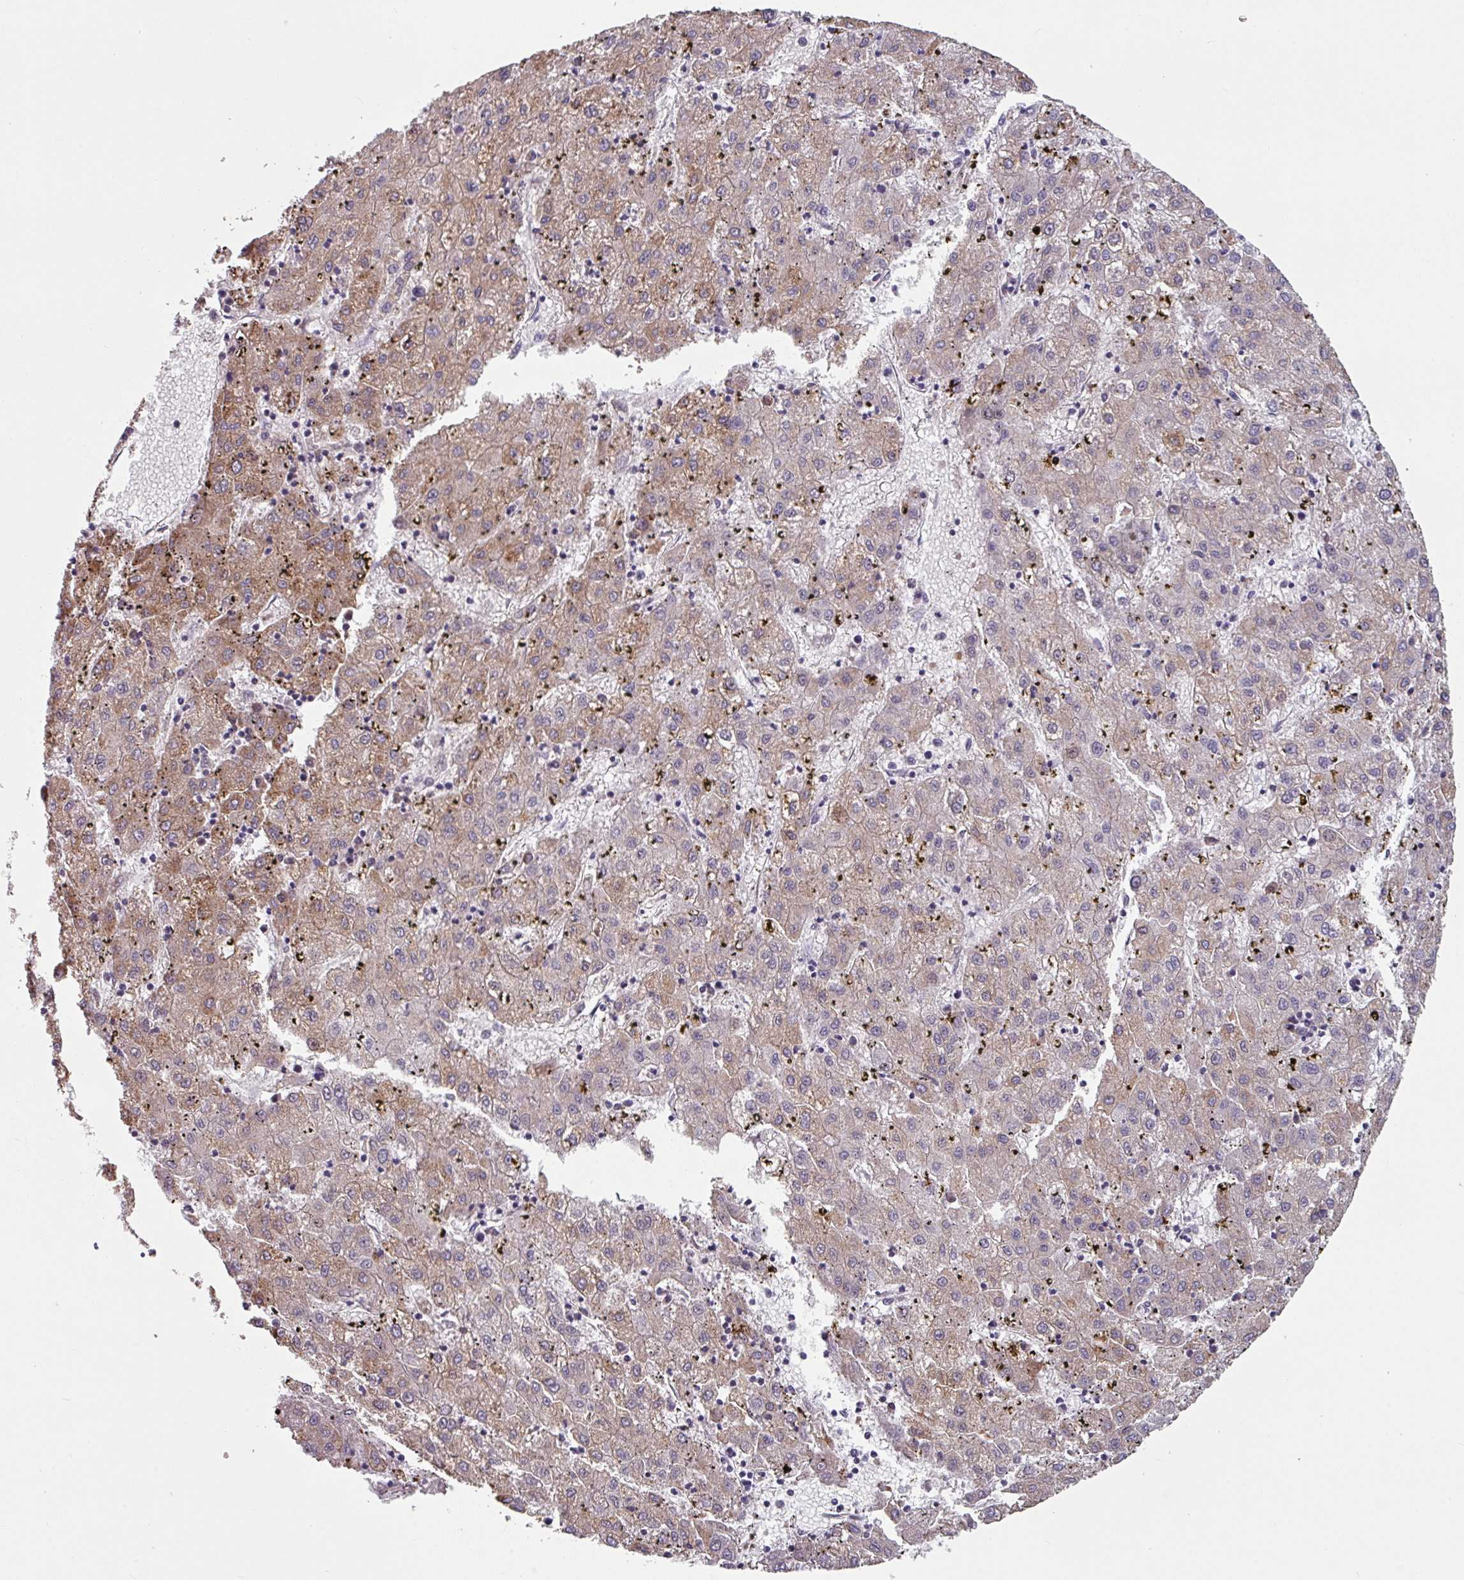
{"staining": {"intensity": "weak", "quantity": "25%-75%", "location": "cytoplasmic/membranous"}, "tissue": "liver cancer", "cell_type": "Tumor cells", "image_type": "cancer", "snomed": [{"axis": "morphology", "description": "Carcinoma, Hepatocellular, NOS"}, {"axis": "topography", "description": "Liver"}], "caption": "Human liver cancer stained for a protein (brown) demonstrates weak cytoplasmic/membranous positive positivity in approximately 25%-75% of tumor cells.", "gene": "TMEM132A", "patient": {"sex": "male", "age": 72}}